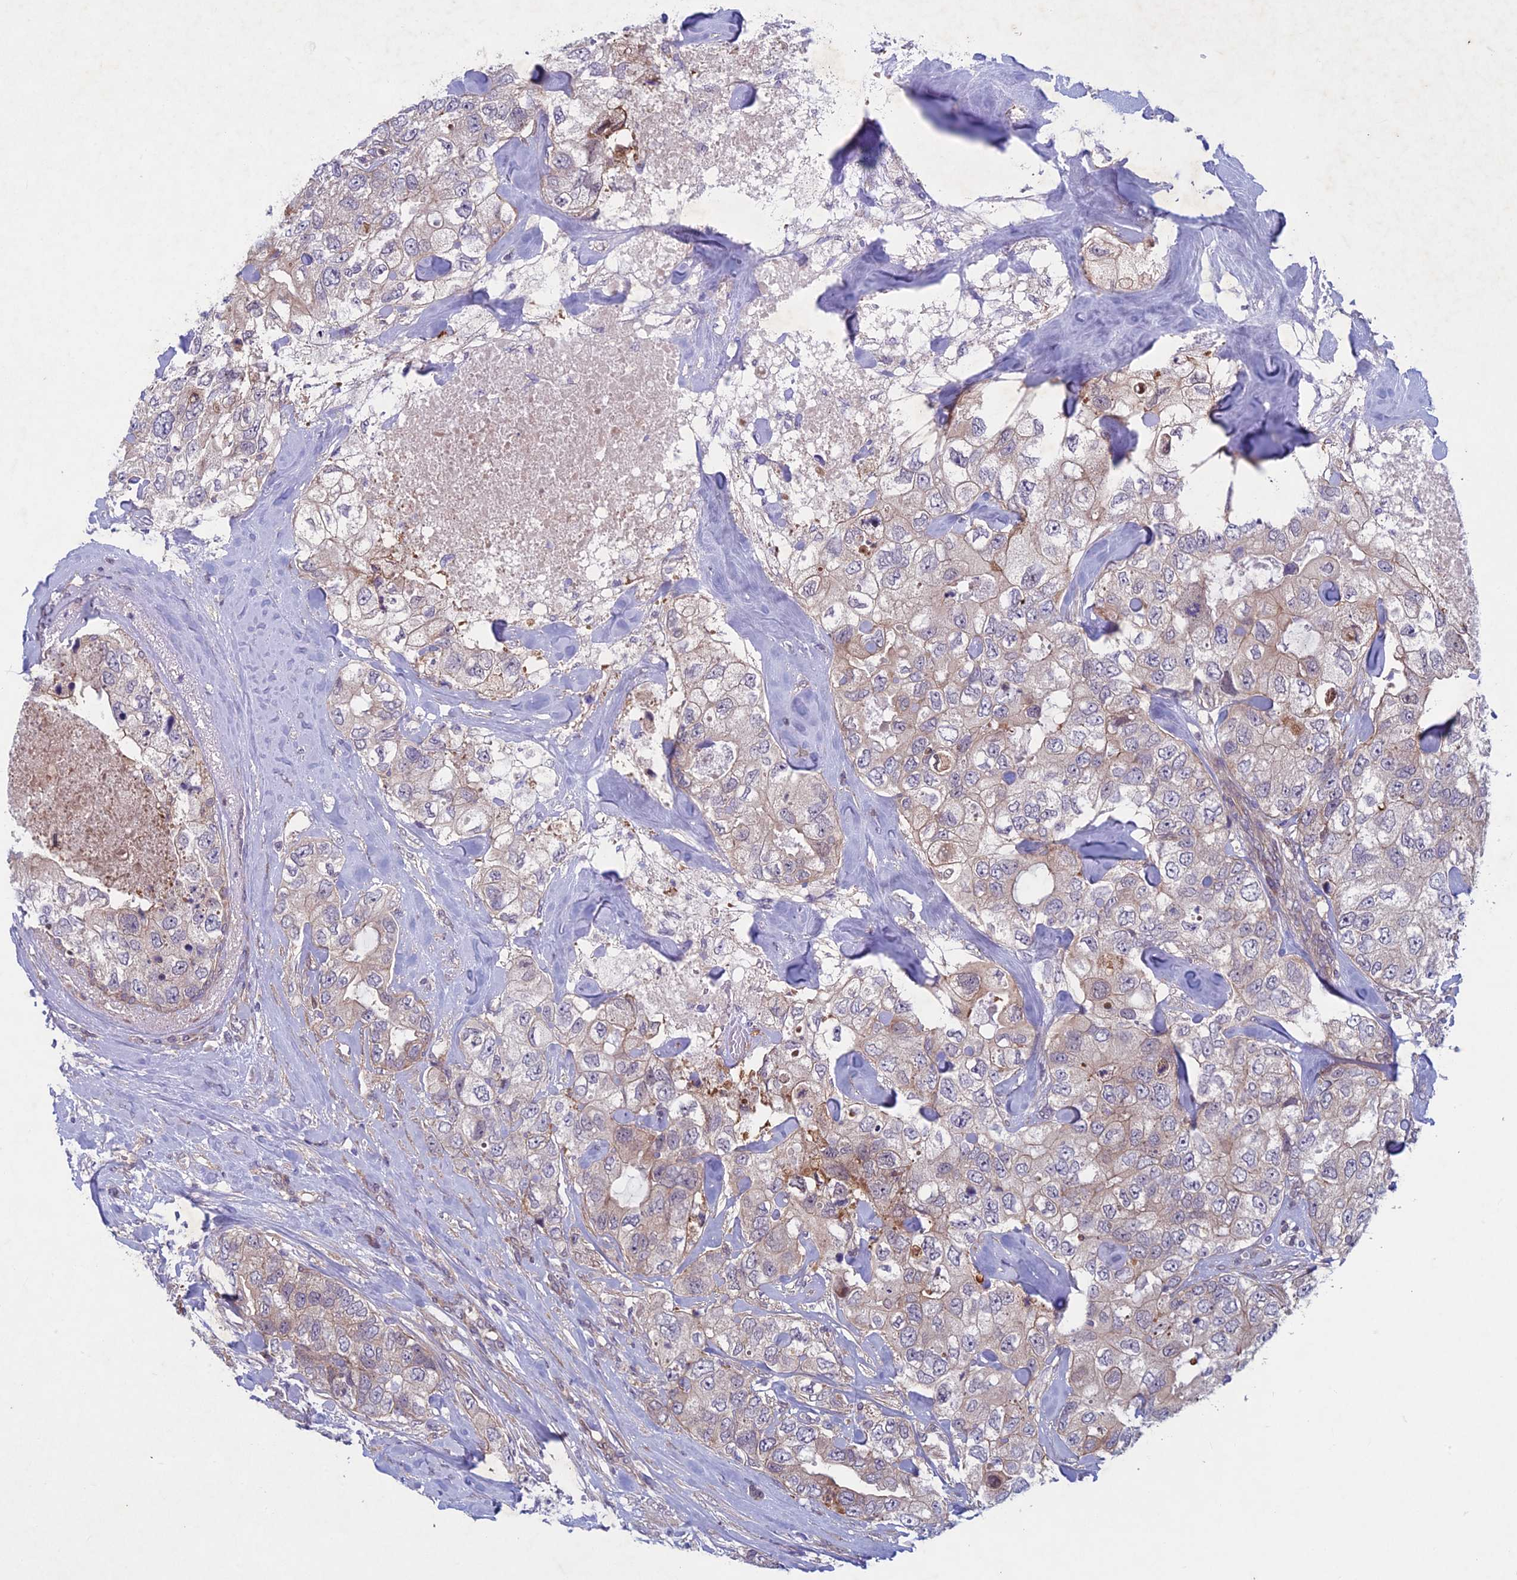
{"staining": {"intensity": "weak", "quantity": "25%-75%", "location": "cytoplasmic/membranous"}, "tissue": "breast cancer", "cell_type": "Tumor cells", "image_type": "cancer", "snomed": [{"axis": "morphology", "description": "Duct carcinoma"}, {"axis": "topography", "description": "Breast"}], "caption": "Immunohistochemical staining of human breast cancer displays low levels of weak cytoplasmic/membranous protein expression in about 25%-75% of tumor cells. The staining was performed using DAB, with brown indicating positive protein expression. Nuclei are stained blue with hematoxylin.", "gene": "PTHLH", "patient": {"sex": "female", "age": 62}}